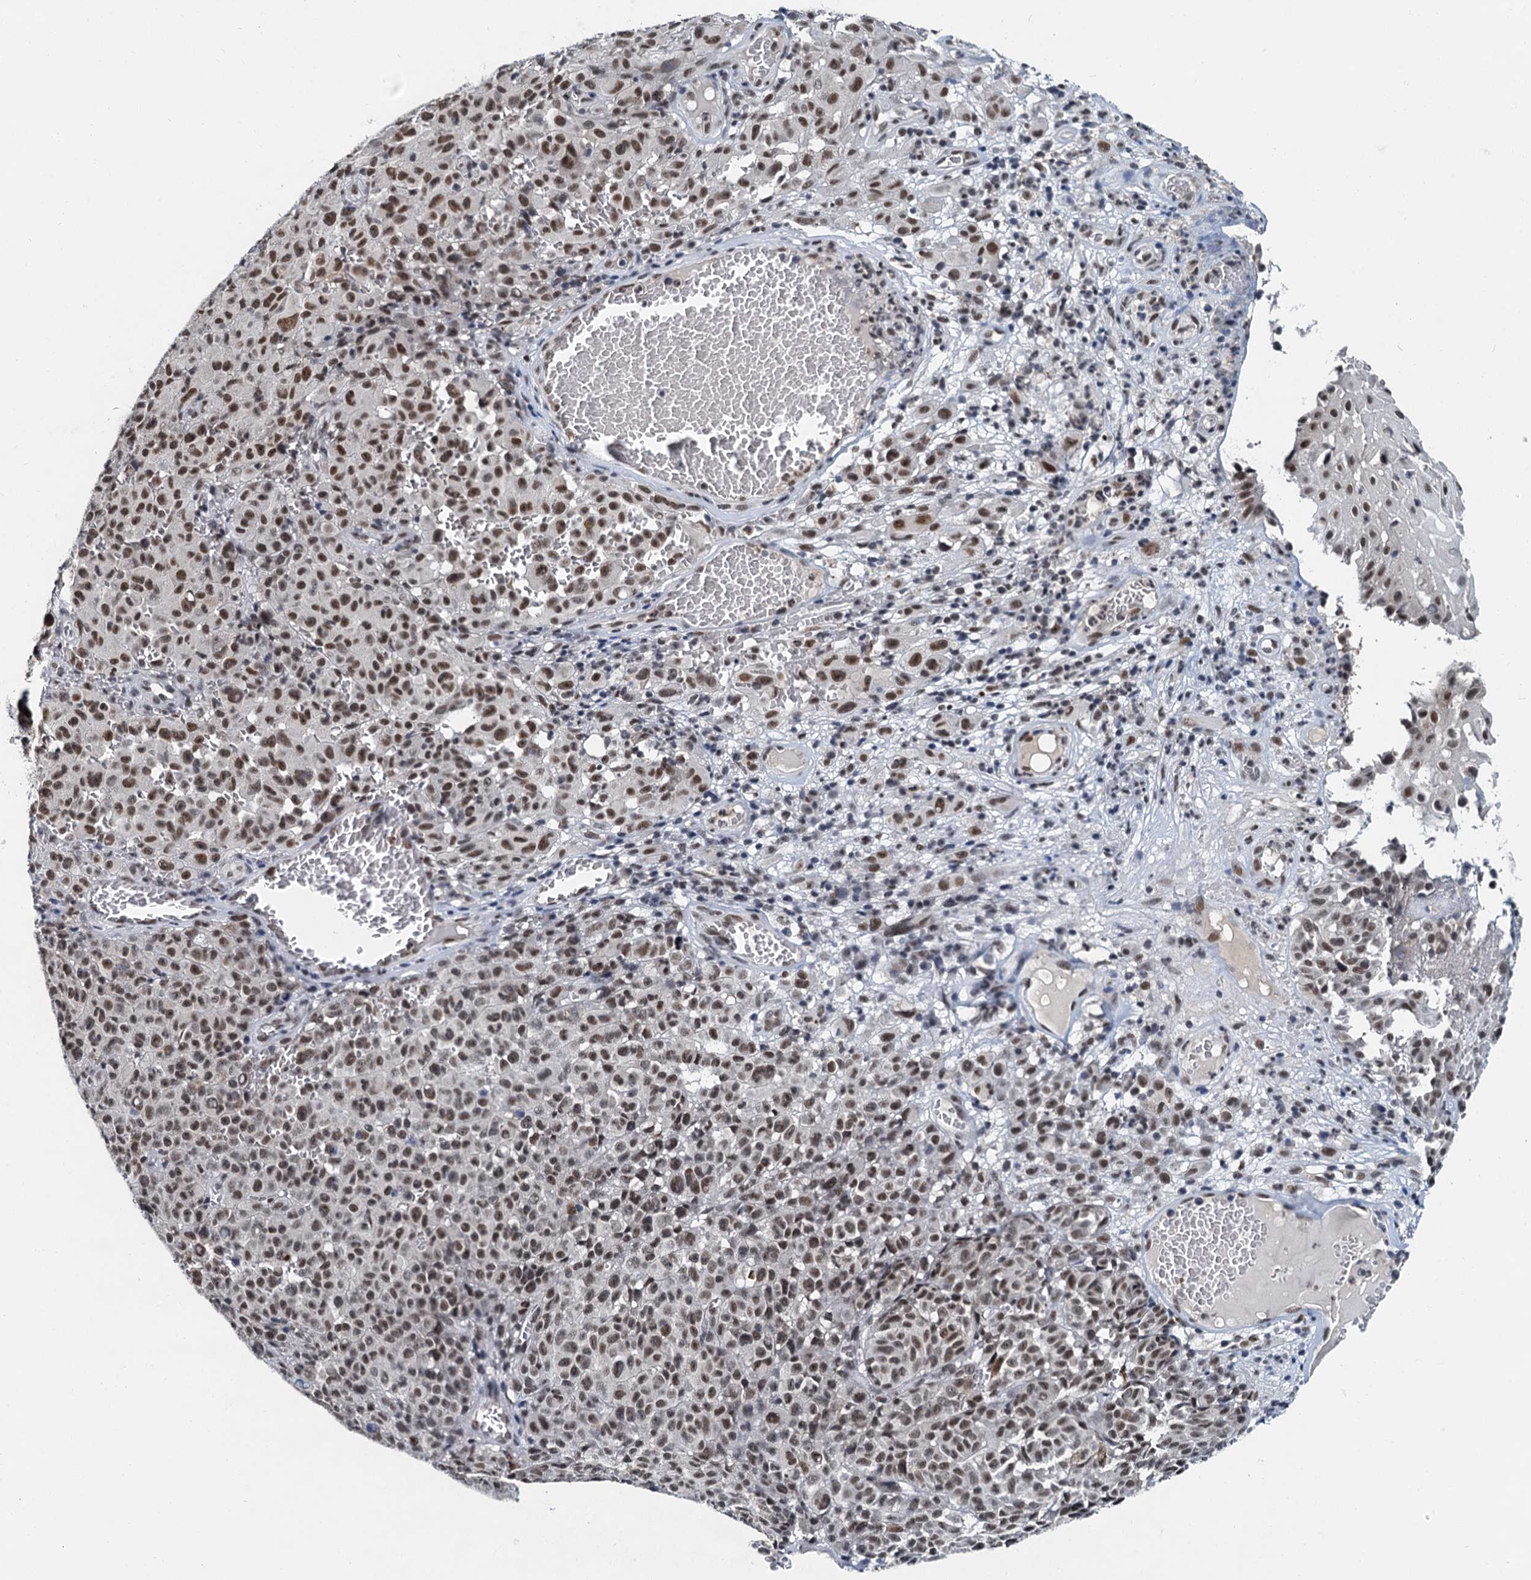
{"staining": {"intensity": "moderate", "quantity": ">75%", "location": "nuclear"}, "tissue": "melanoma", "cell_type": "Tumor cells", "image_type": "cancer", "snomed": [{"axis": "morphology", "description": "Malignant melanoma, NOS"}, {"axis": "topography", "description": "Skin"}], "caption": "The immunohistochemical stain labels moderate nuclear positivity in tumor cells of melanoma tissue.", "gene": "SNRPD1", "patient": {"sex": "female", "age": 82}}